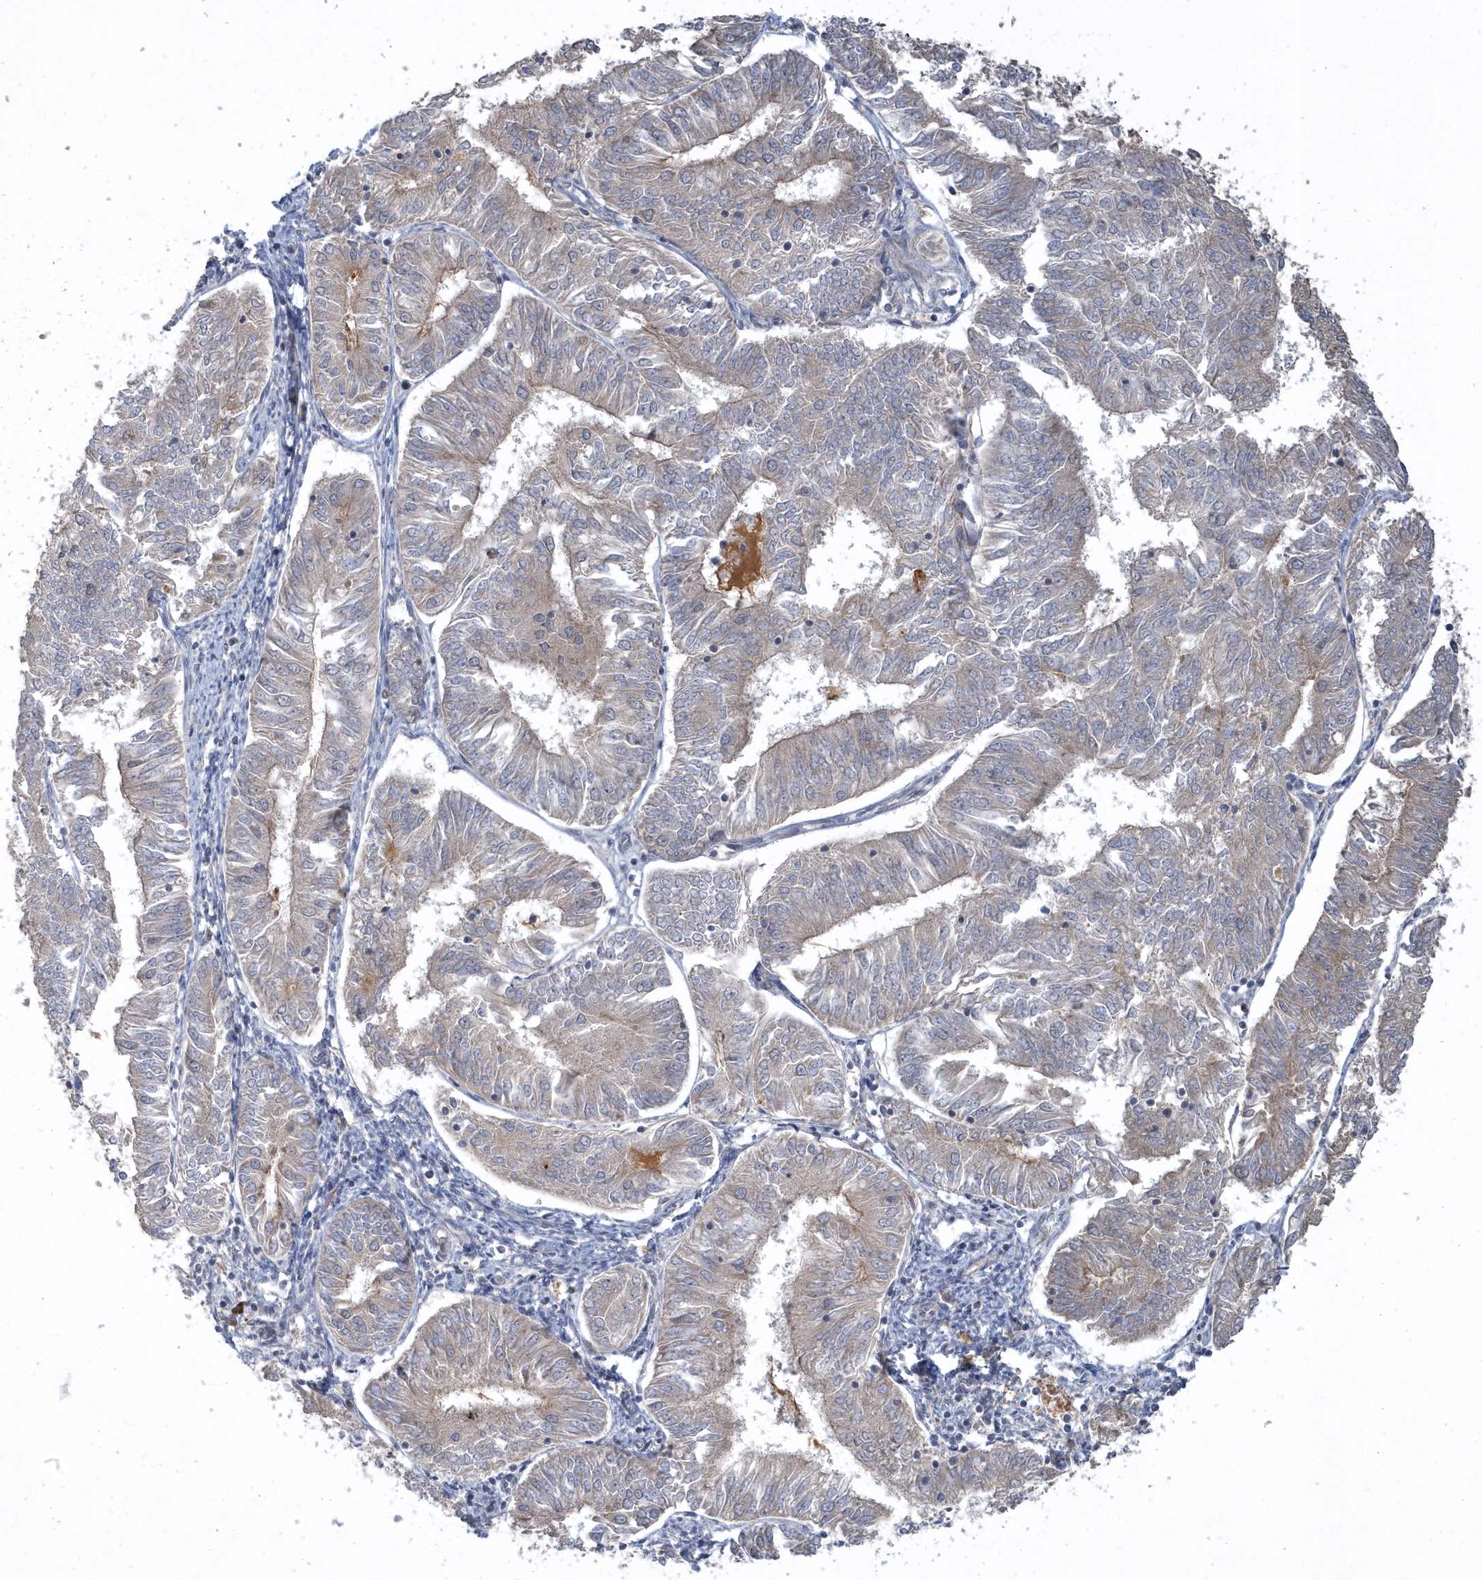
{"staining": {"intensity": "weak", "quantity": "<25%", "location": "cytoplasmic/membranous"}, "tissue": "endometrial cancer", "cell_type": "Tumor cells", "image_type": "cancer", "snomed": [{"axis": "morphology", "description": "Adenocarcinoma, NOS"}, {"axis": "topography", "description": "Endometrium"}], "caption": "Tumor cells are negative for brown protein staining in endometrial cancer (adenocarcinoma).", "gene": "TRAIP", "patient": {"sex": "female", "age": 58}}